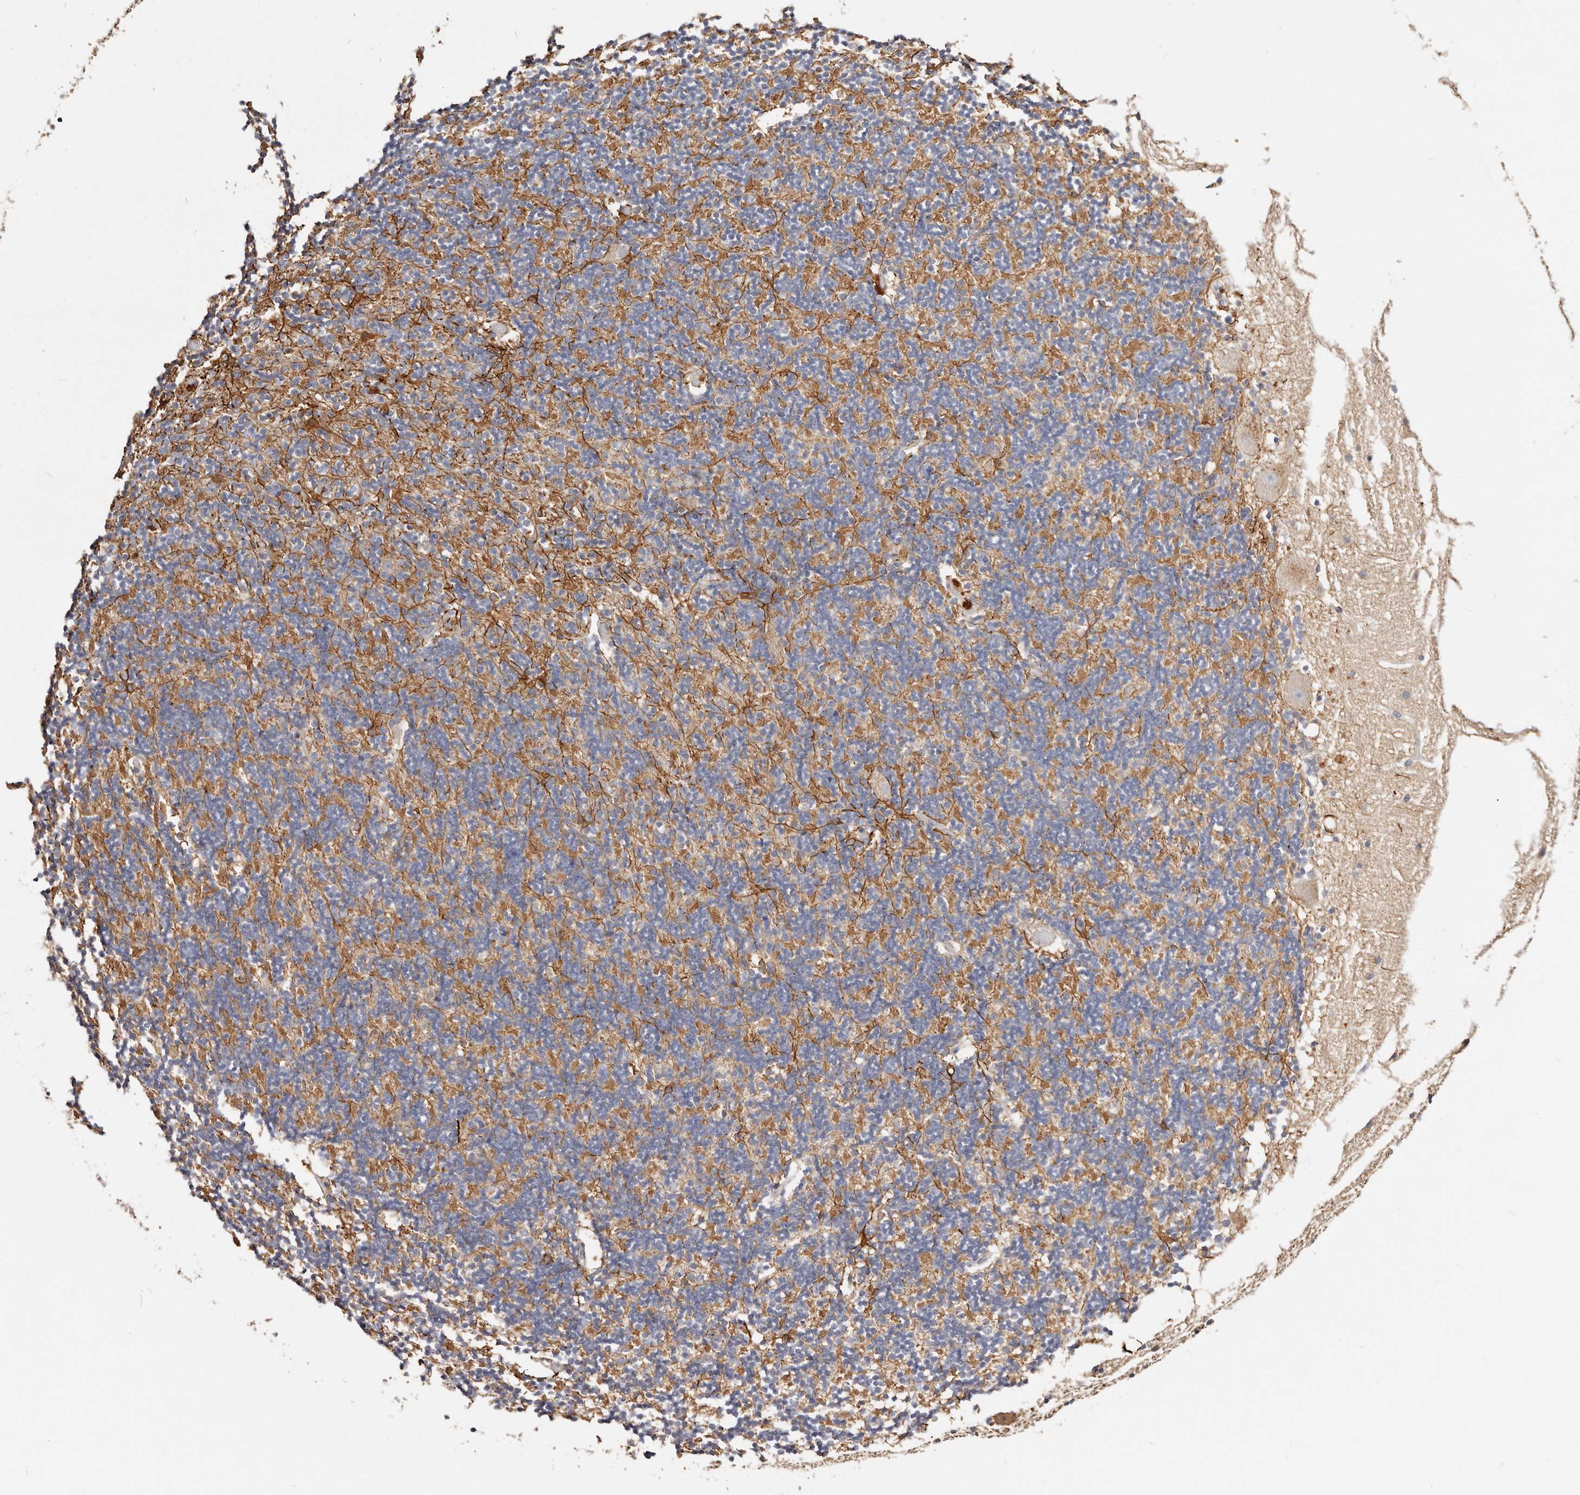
{"staining": {"intensity": "moderate", "quantity": "25%-75%", "location": "cytoplasmic/membranous"}, "tissue": "cerebellum", "cell_type": "Cells in granular layer", "image_type": "normal", "snomed": [{"axis": "morphology", "description": "Normal tissue, NOS"}, {"axis": "topography", "description": "Cerebellum"}], "caption": "This is an image of immunohistochemistry (IHC) staining of normal cerebellum, which shows moderate staining in the cytoplasmic/membranous of cells in granular layer.", "gene": "VIPAS39", "patient": {"sex": "male", "age": 57}}